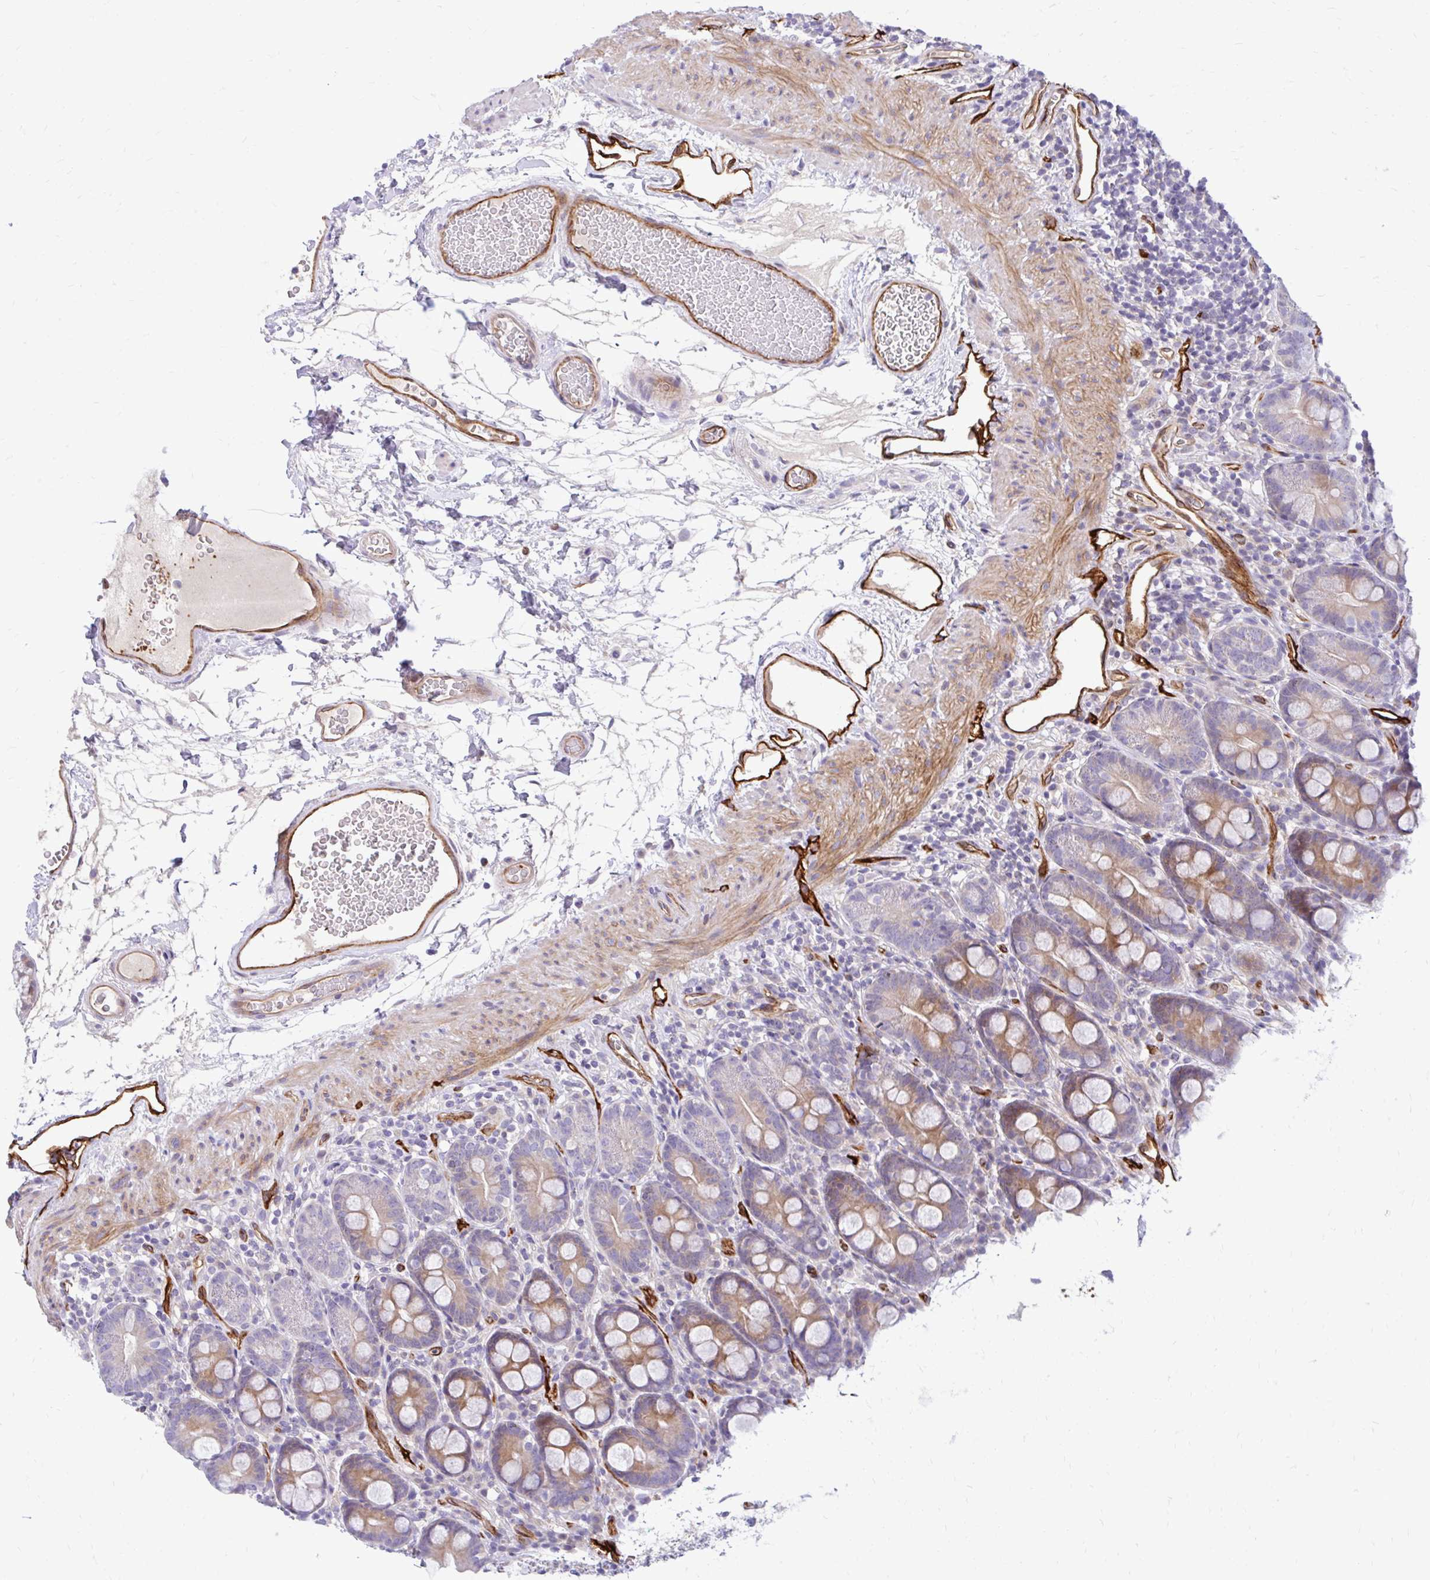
{"staining": {"intensity": "moderate", "quantity": "<25%", "location": "cytoplasmic/membranous"}, "tissue": "duodenum", "cell_type": "Glandular cells", "image_type": "normal", "snomed": [{"axis": "morphology", "description": "Normal tissue, NOS"}, {"axis": "topography", "description": "Duodenum"}], "caption": "Protein staining shows moderate cytoplasmic/membranous expression in about <25% of glandular cells in normal duodenum.", "gene": "ESPNL", "patient": {"sex": "female", "age": 67}}